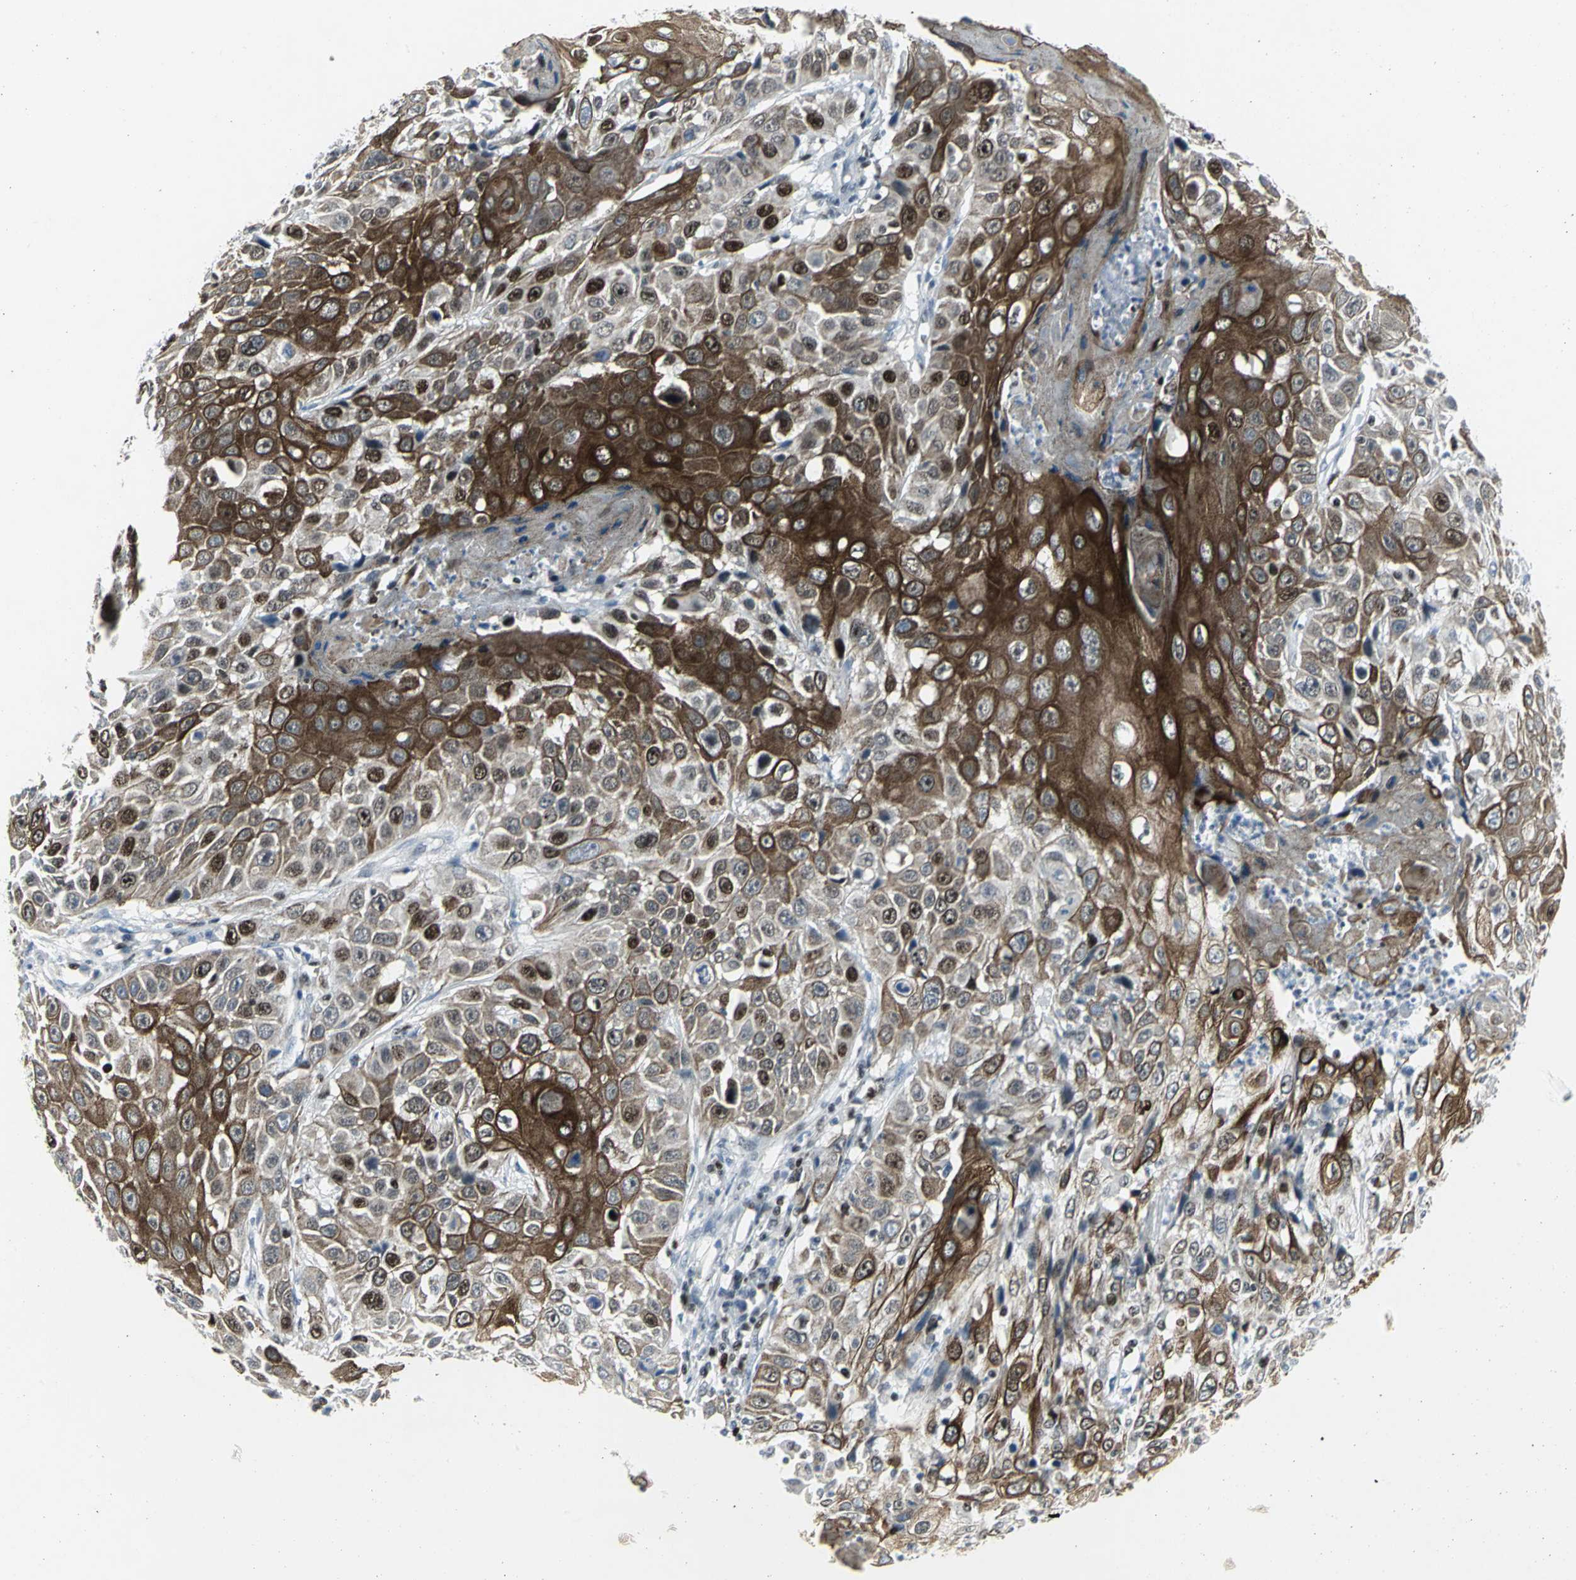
{"staining": {"intensity": "strong", "quantity": ">75%", "location": "cytoplasmic/membranous"}, "tissue": "cervical cancer", "cell_type": "Tumor cells", "image_type": "cancer", "snomed": [{"axis": "morphology", "description": "Squamous cell carcinoma, NOS"}, {"axis": "topography", "description": "Cervix"}], "caption": "Strong cytoplasmic/membranous expression for a protein is appreciated in approximately >75% of tumor cells of cervical cancer using immunohistochemistry (IHC).", "gene": "RPA1", "patient": {"sex": "female", "age": 39}}